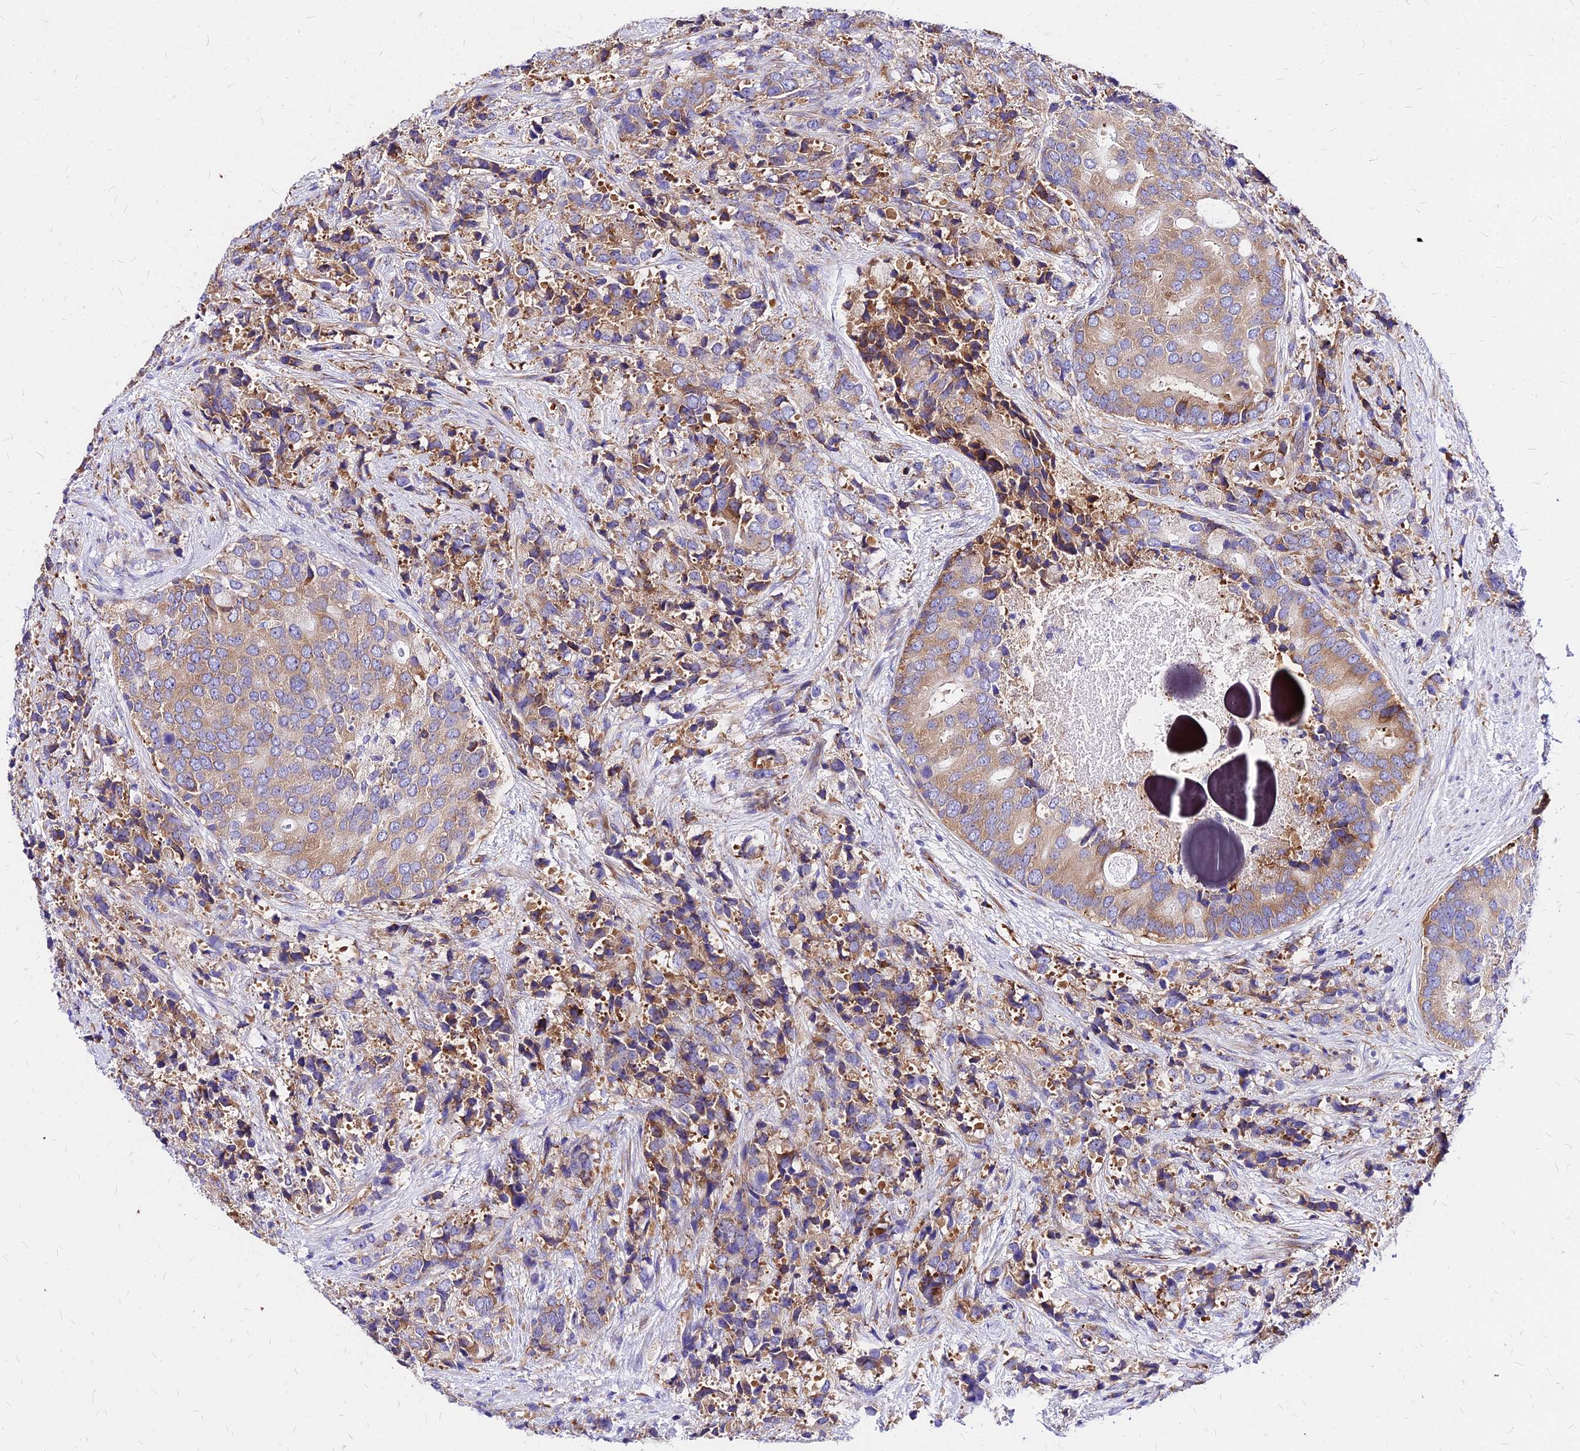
{"staining": {"intensity": "moderate", "quantity": ">75%", "location": "cytoplasmic/membranous"}, "tissue": "prostate cancer", "cell_type": "Tumor cells", "image_type": "cancer", "snomed": [{"axis": "morphology", "description": "Adenocarcinoma, High grade"}, {"axis": "topography", "description": "Prostate"}], "caption": "This is an image of immunohistochemistry (IHC) staining of prostate adenocarcinoma (high-grade), which shows moderate positivity in the cytoplasmic/membranous of tumor cells.", "gene": "RPL19", "patient": {"sex": "male", "age": 62}}